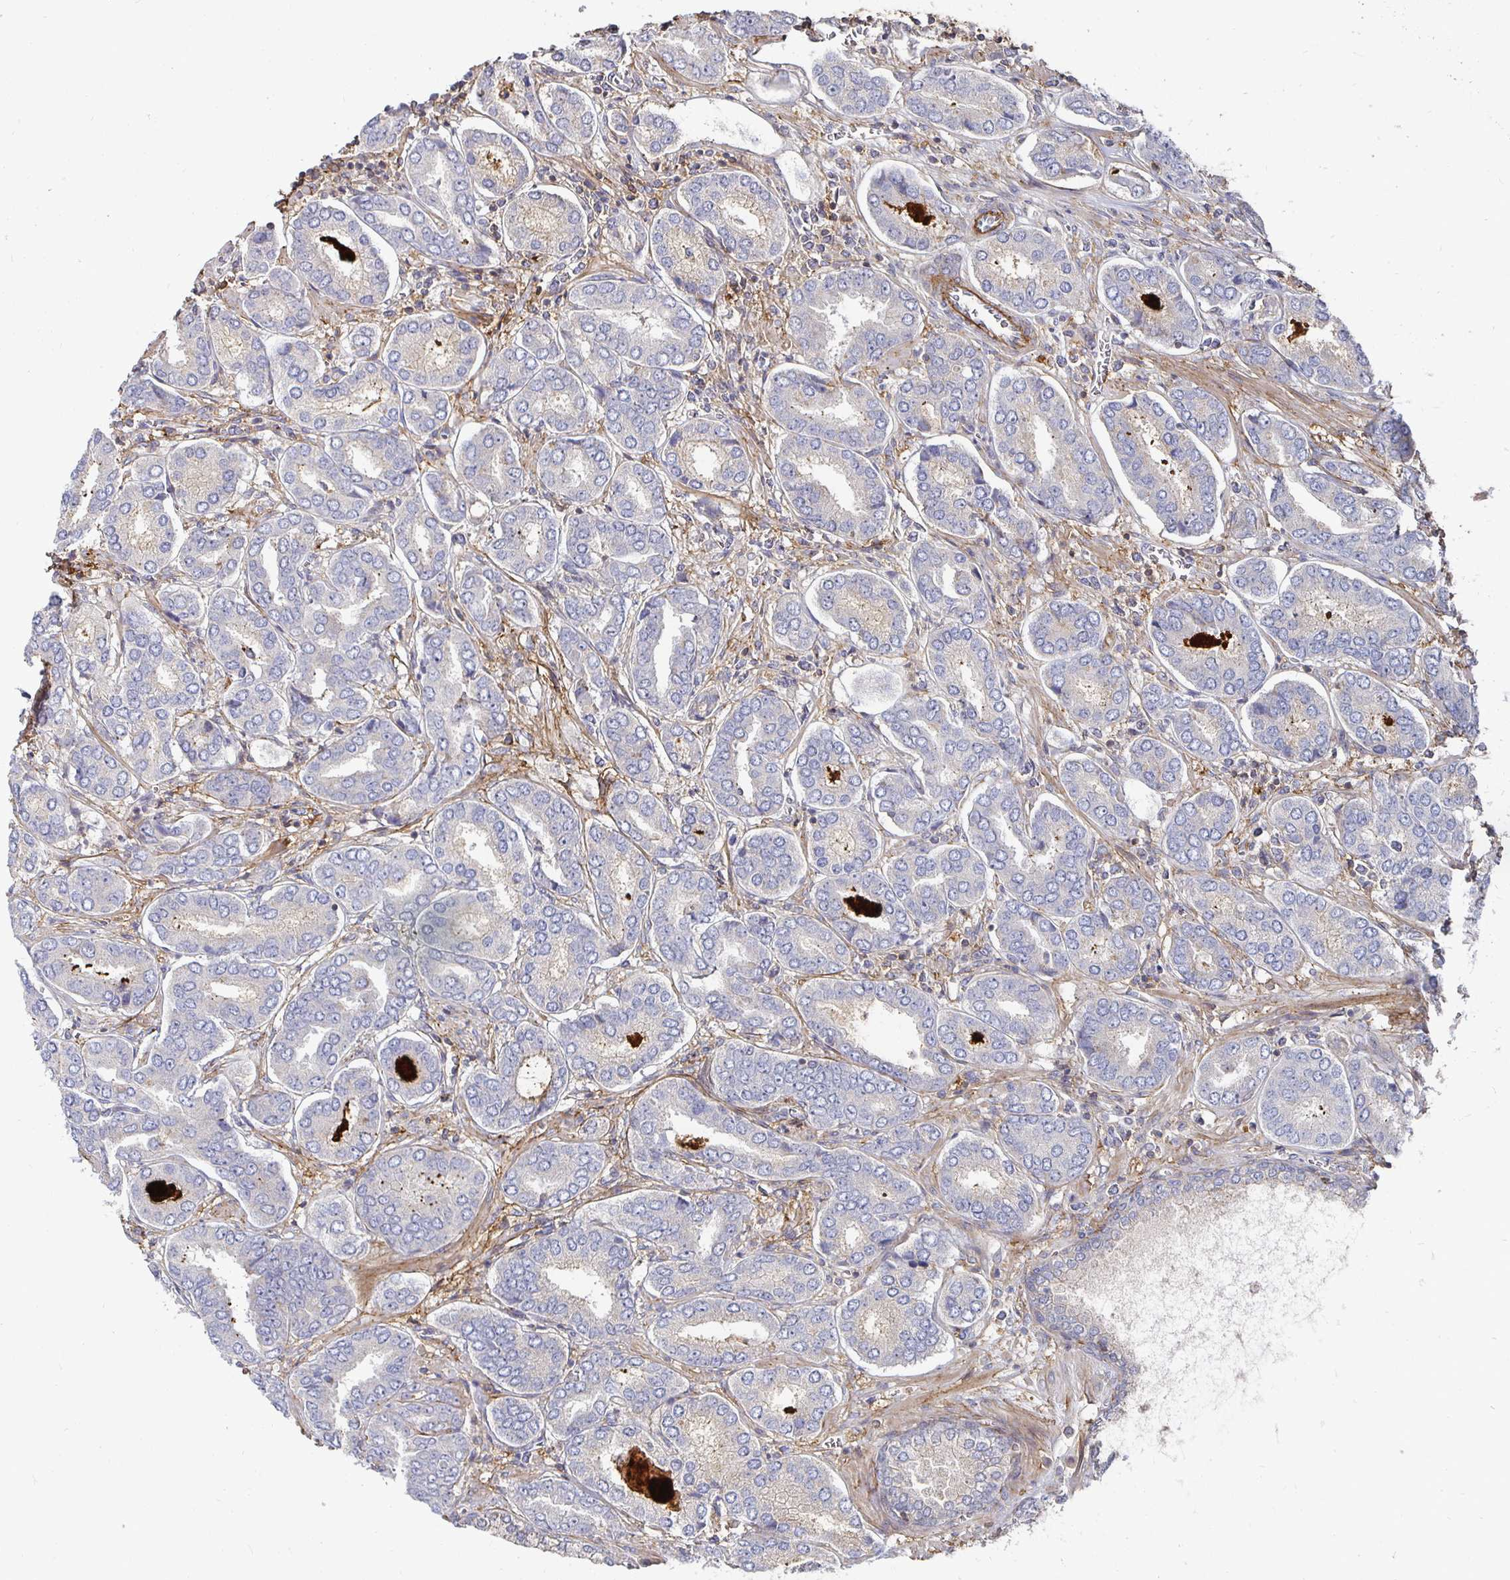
{"staining": {"intensity": "negative", "quantity": "none", "location": "none"}, "tissue": "prostate cancer", "cell_type": "Tumor cells", "image_type": "cancer", "snomed": [{"axis": "morphology", "description": "Adenocarcinoma, High grade"}, {"axis": "topography", "description": "Prostate"}], "caption": "Image shows no protein staining in tumor cells of prostate cancer tissue.", "gene": "GJA4", "patient": {"sex": "male", "age": 72}}